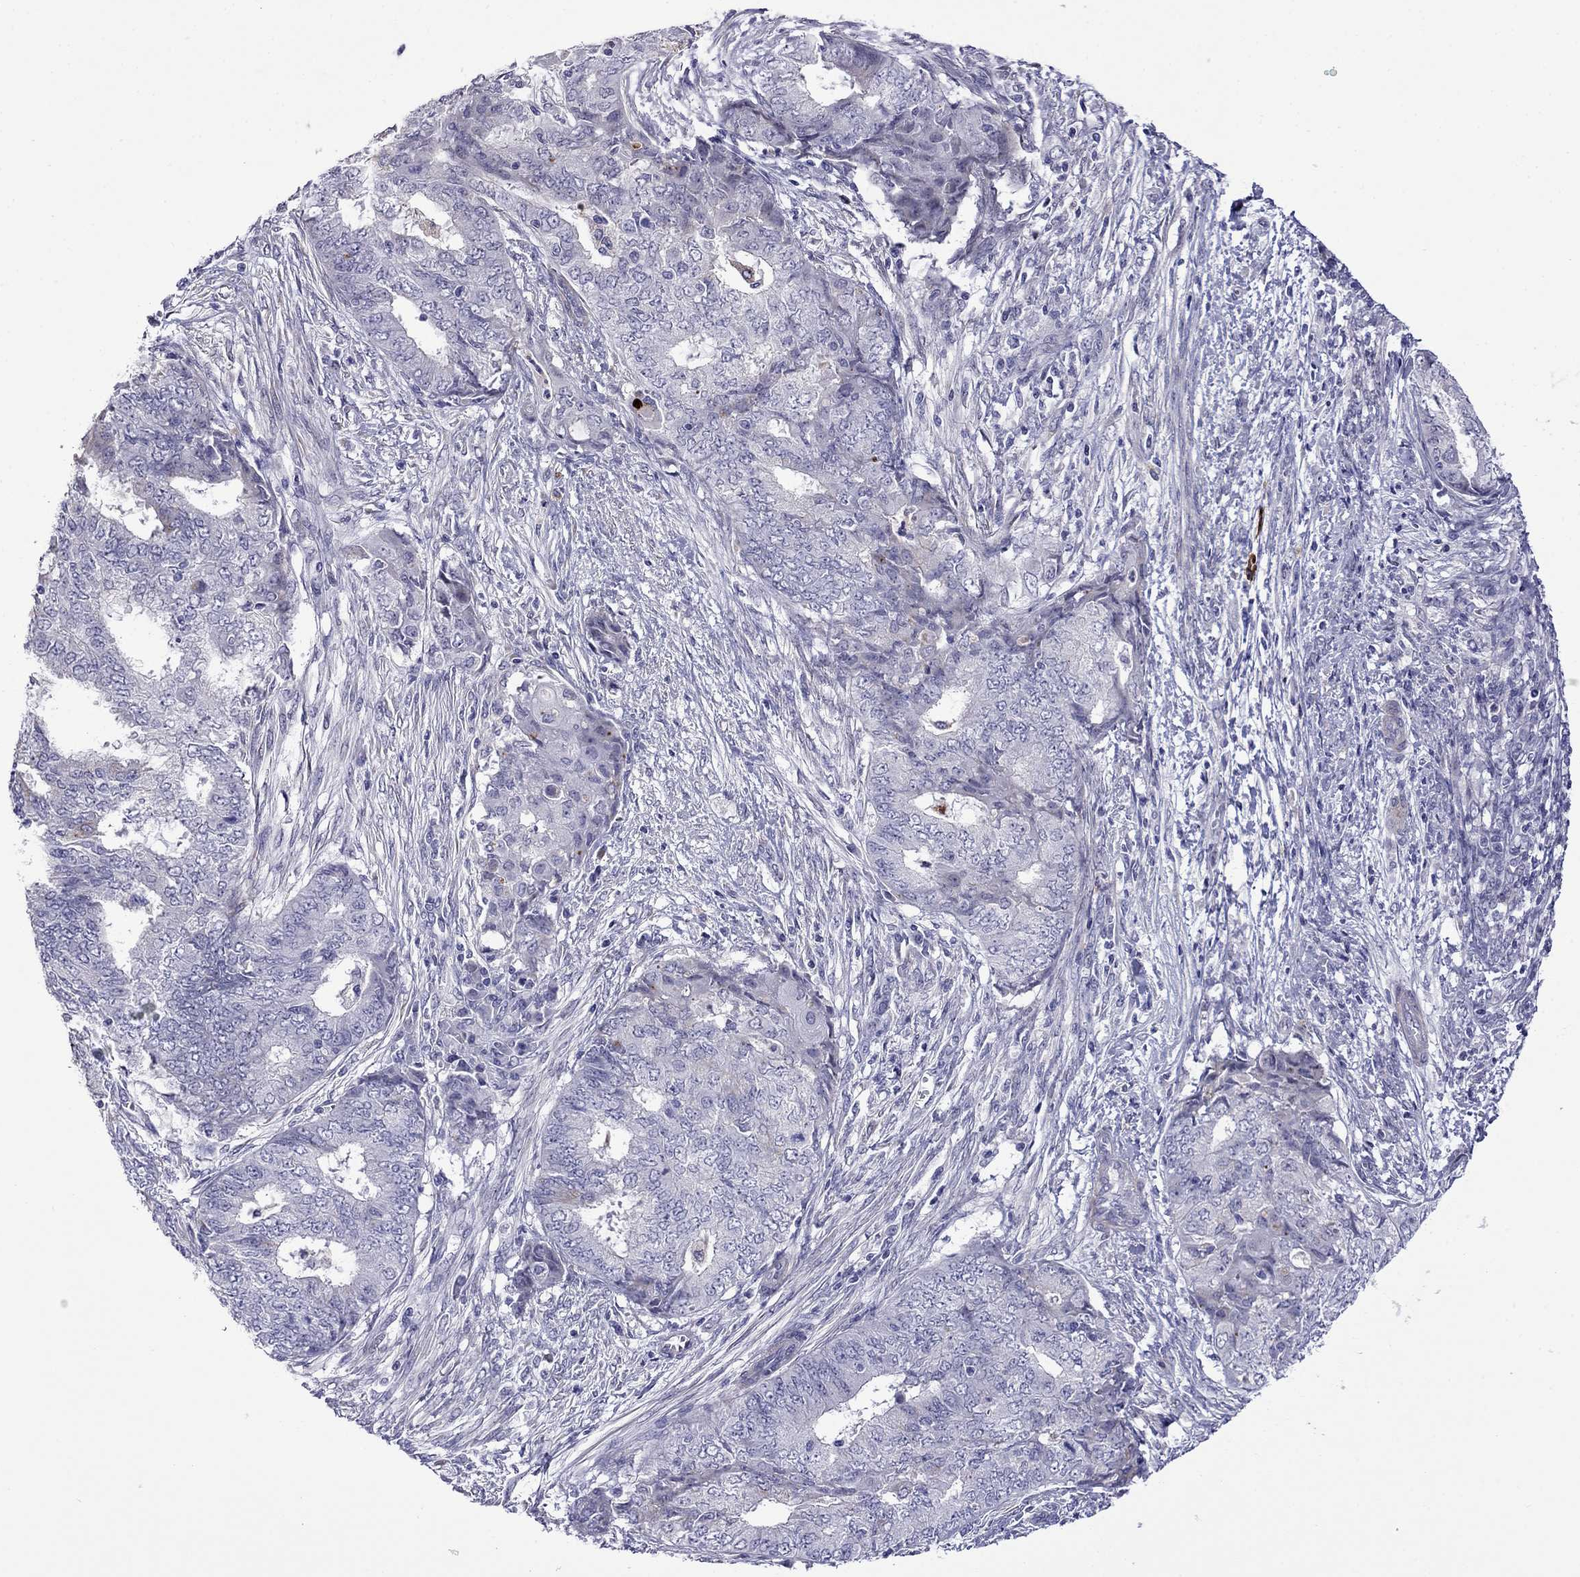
{"staining": {"intensity": "negative", "quantity": "none", "location": "none"}, "tissue": "endometrial cancer", "cell_type": "Tumor cells", "image_type": "cancer", "snomed": [{"axis": "morphology", "description": "Adenocarcinoma, NOS"}, {"axis": "topography", "description": "Endometrium"}], "caption": "Micrograph shows no significant protein positivity in tumor cells of endometrial cancer.", "gene": "STAR", "patient": {"sex": "female", "age": 62}}